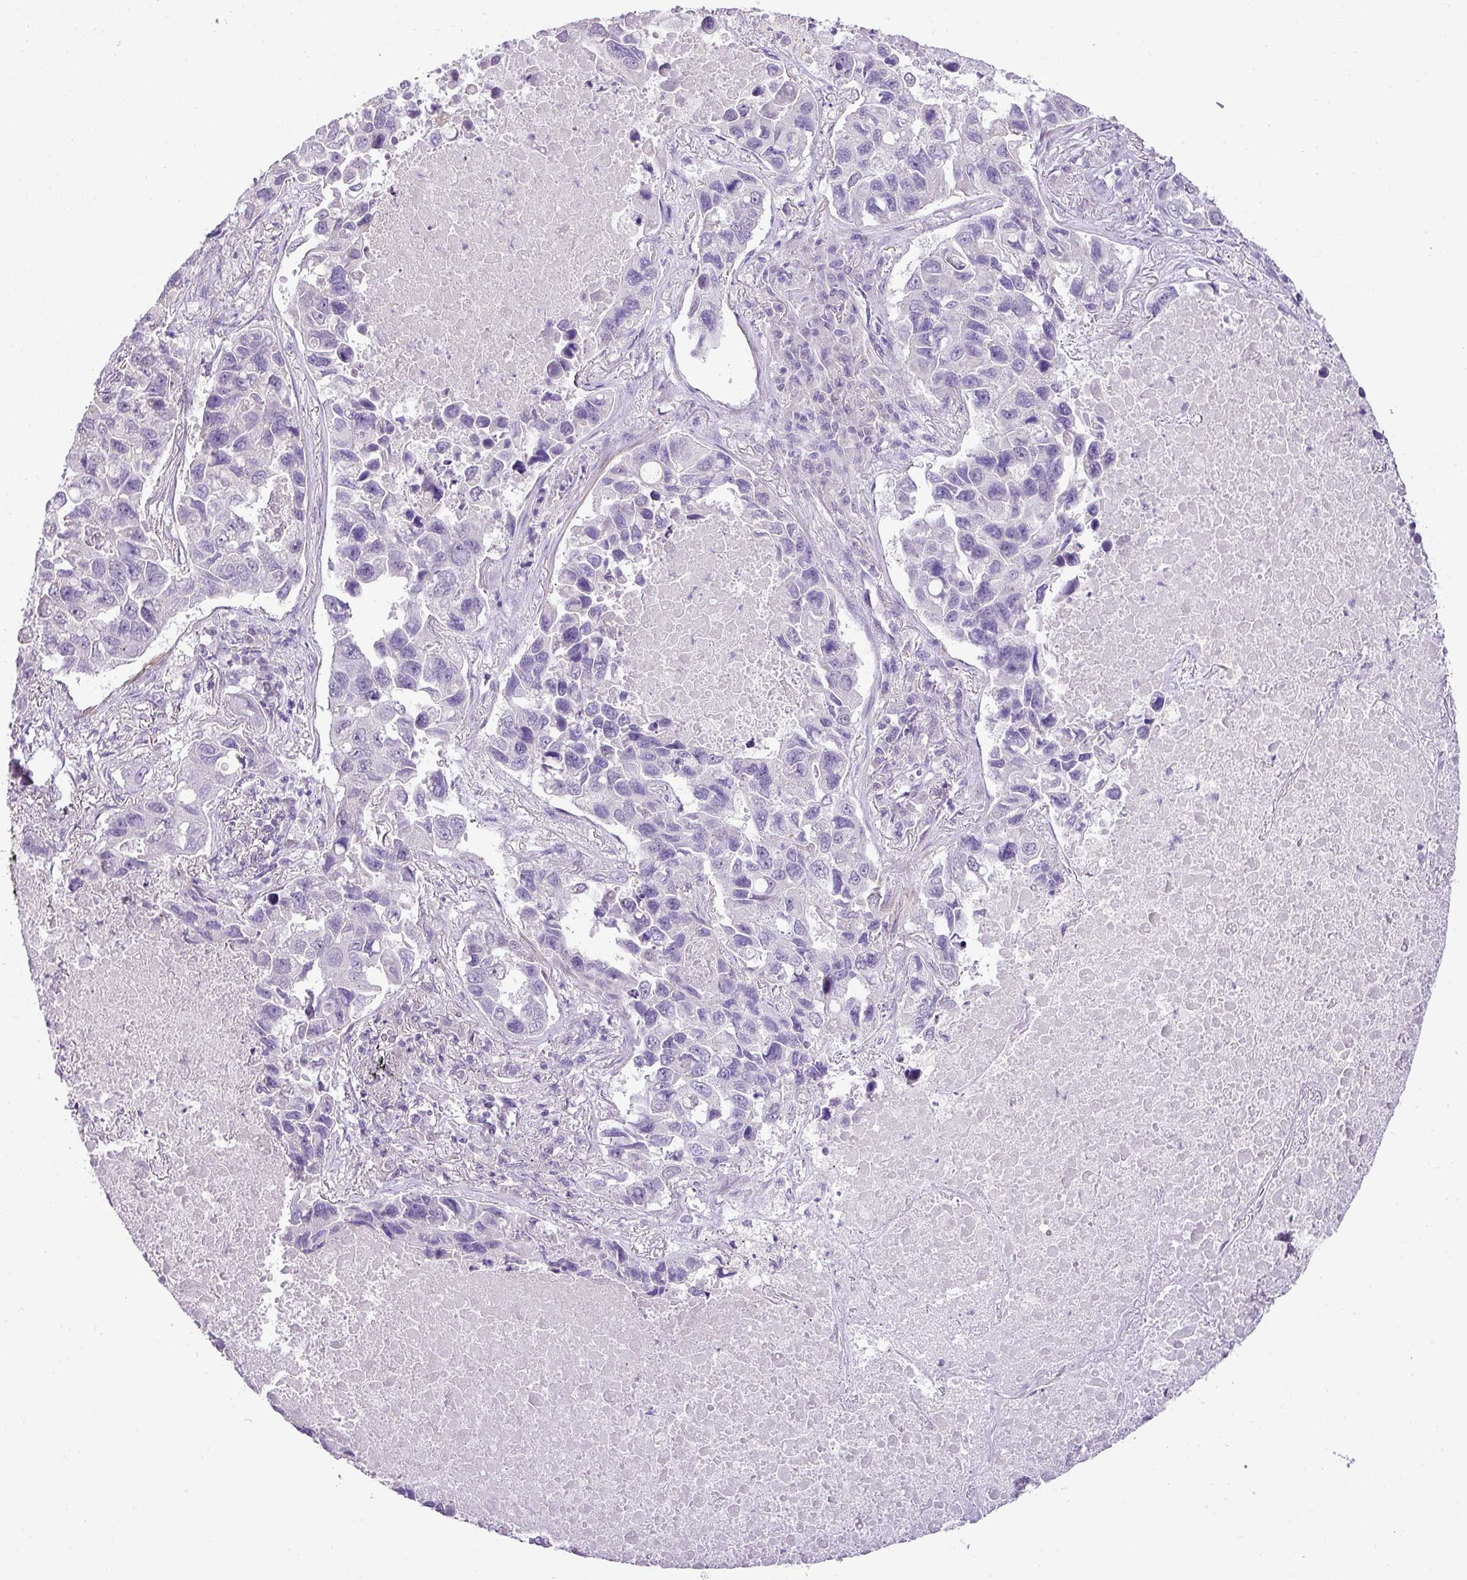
{"staining": {"intensity": "negative", "quantity": "none", "location": "none"}, "tissue": "lung cancer", "cell_type": "Tumor cells", "image_type": "cancer", "snomed": [{"axis": "morphology", "description": "Adenocarcinoma, NOS"}, {"axis": "topography", "description": "Lung"}], "caption": "The immunohistochemistry micrograph has no significant staining in tumor cells of adenocarcinoma (lung) tissue.", "gene": "DIP2A", "patient": {"sex": "male", "age": 64}}